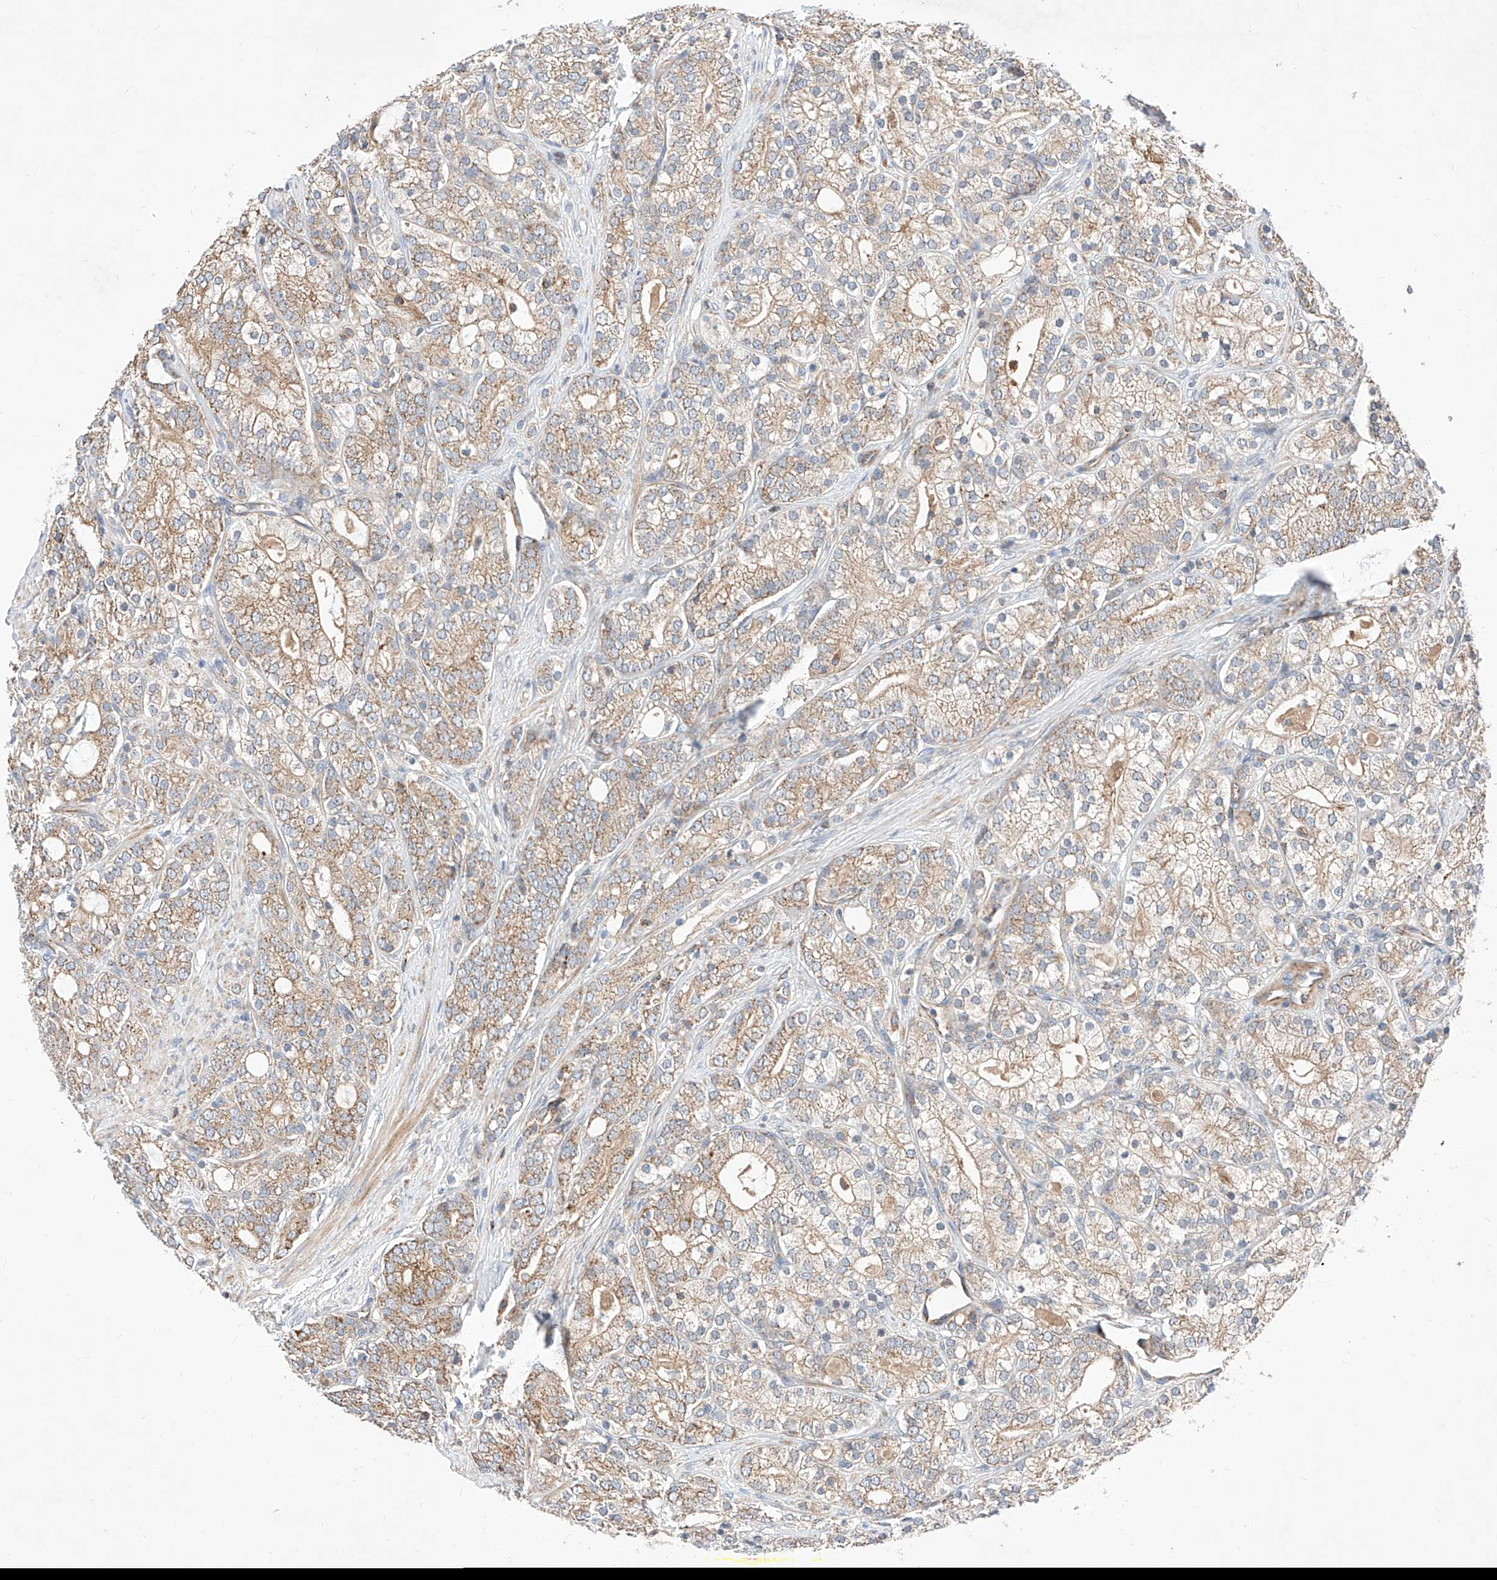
{"staining": {"intensity": "moderate", "quantity": ">75%", "location": "cytoplasmic/membranous"}, "tissue": "prostate cancer", "cell_type": "Tumor cells", "image_type": "cancer", "snomed": [{"axis": "morphology", "description": "Adenocarcinoma, High grade"}, {"axis": "topography", "description": "Prostate"}], "caption": "Immunohistochemical staining of human prostate cancer (adenocarcinoma (high-grade)) displays moderate cytoplasmic/membranous protein positivity in approximately >75% of tumor cells. (Brightfield microscopy of DAB IHC at high magnification).", "gene": "NR1D1", "patient": {"sex": "male", "age": 57}}